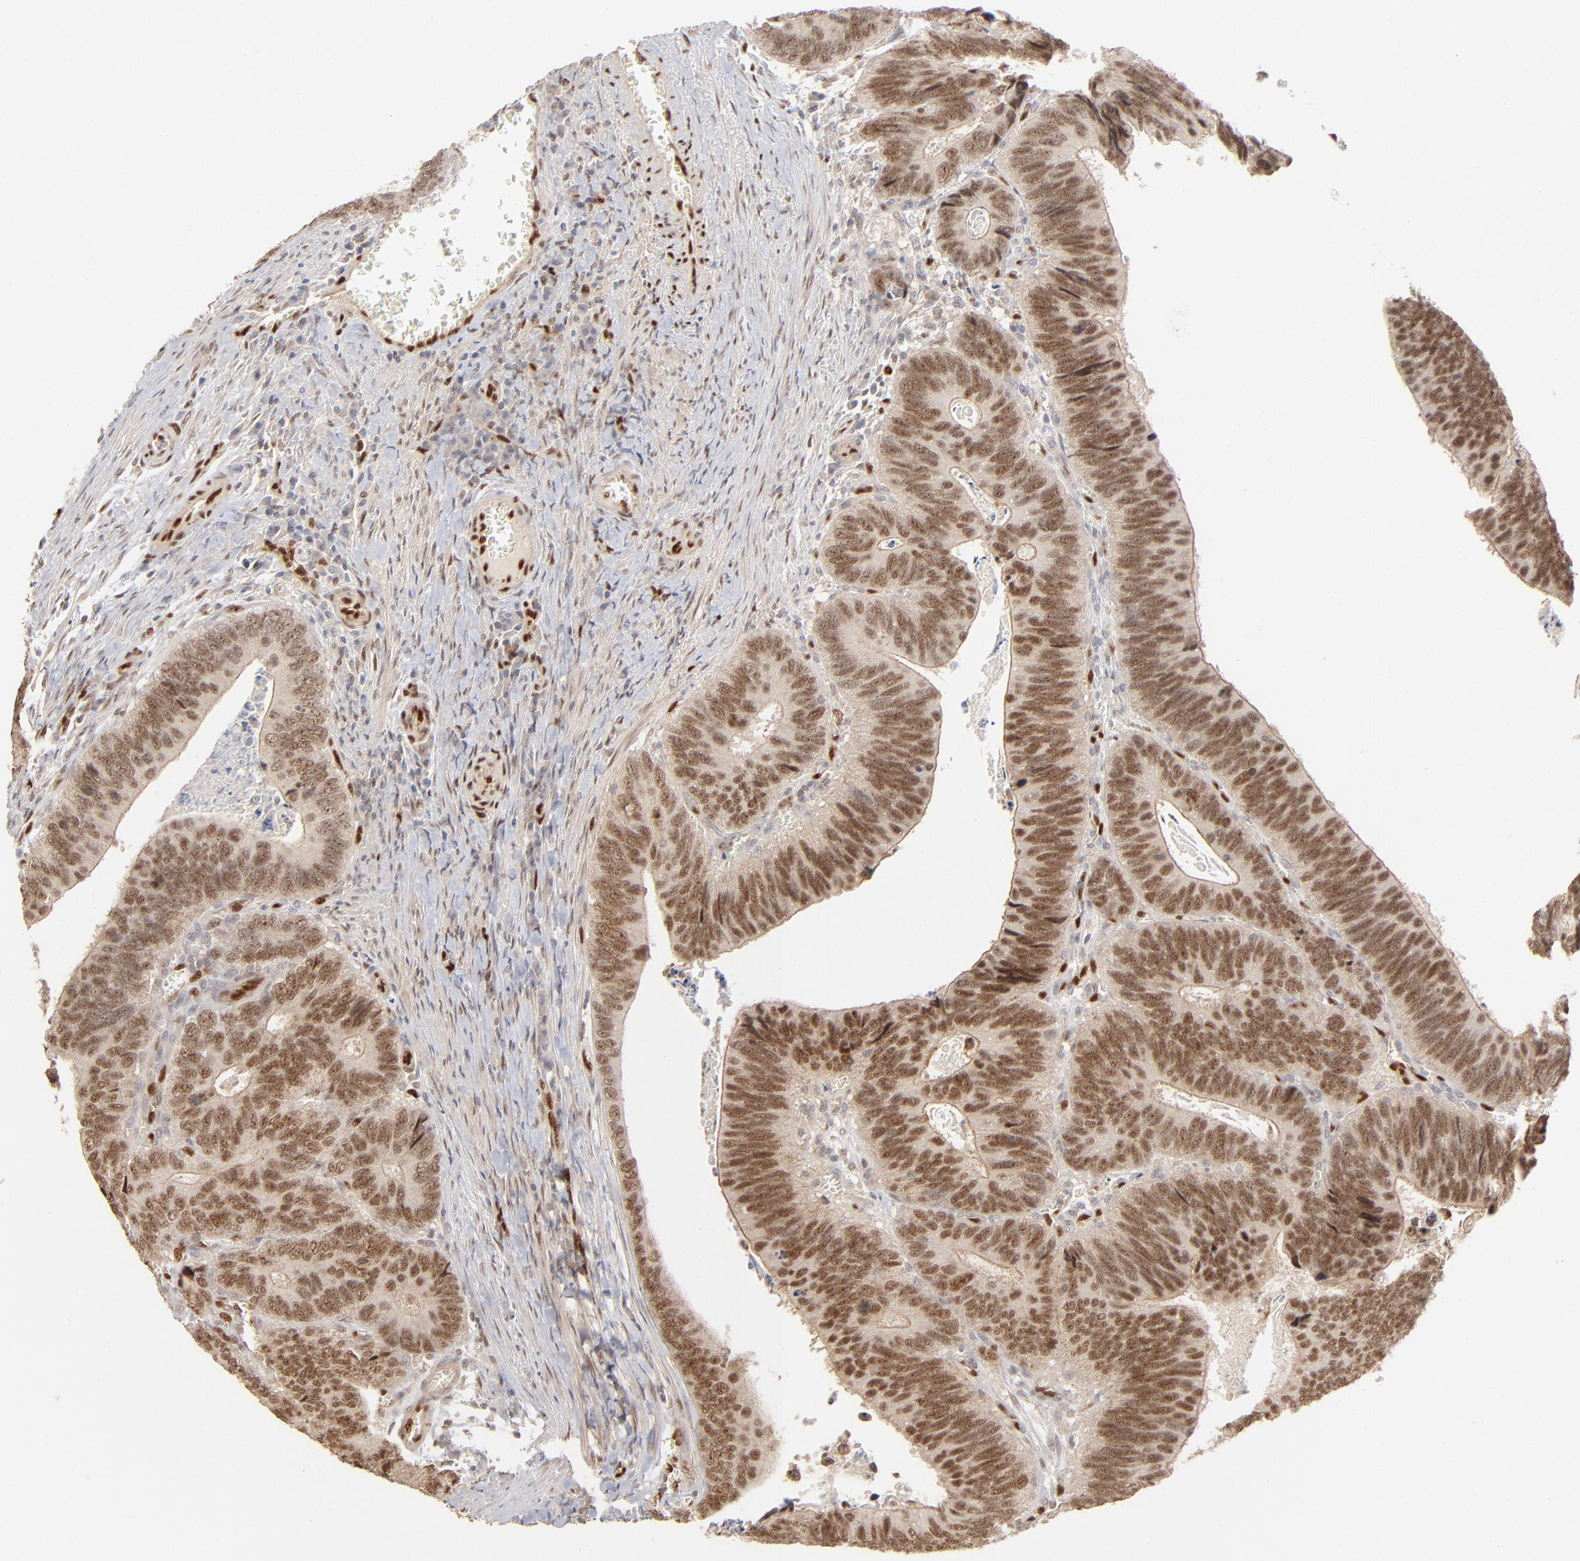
{"staining": {"intensity": "moderate", "quantity": ">75%", "location": "nuclear"}, "tissue": "colorectal cancer", "cell_type": "Tumor cells", "image_type": "cancer", "snomed": [{"axis": "morphology", "description": "Adenocarcinoma, NOS"}, {"axis": "topography", "description": "Colon"}], "caption": "Adenocarcinoma (colorectal) stained with DAB immunohistochemistry reveals medium levels of moderate nuclear positivity in about >75% of tumor cells.", "gene": "NFIB", "patient": {"sex": "male", "age": 72}}